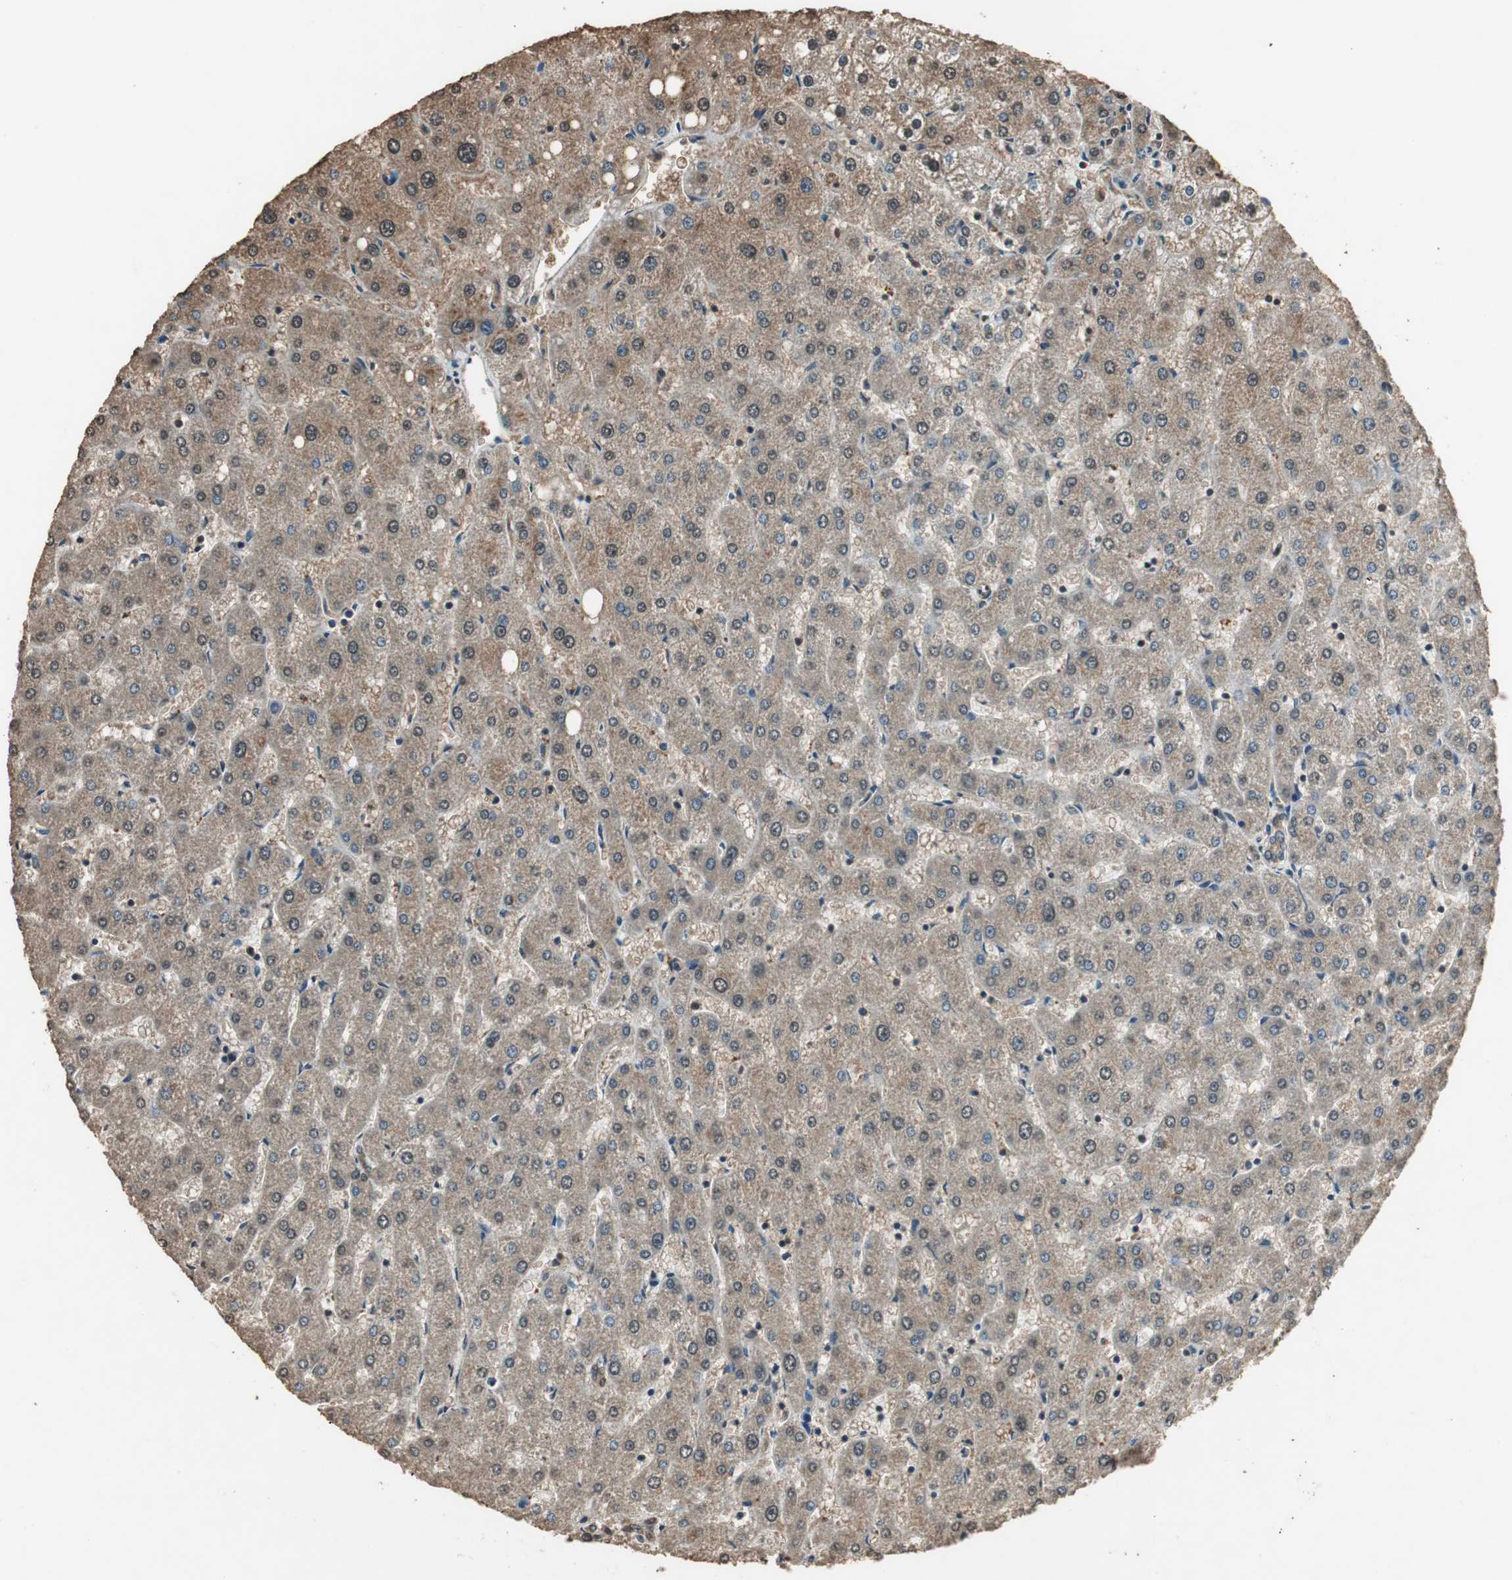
{"staining": {"intensity": "moderate", "quantity": ">75%", "location": "cytoplasmic/membranous,nuclear"}, "tissue": "liver", "cell_type": "Cholangiocytes", "image_type": "normal", "snomed": [{"axis": "morphology", "description": "Normal tissue, NOS"}, {"axis": "topography", "description": "Liver"}], "caption": "Liver stained for a protein reveals moderate cytoplasmic/membranous,nuclear positivity in cholangiocytes. (DAB (3,3'-diaminobenzidine) IHC with brightfield microscopy, high magnification).", "gene": "PPP1R13B", "patient": {"sex": "male", "age": 67}}